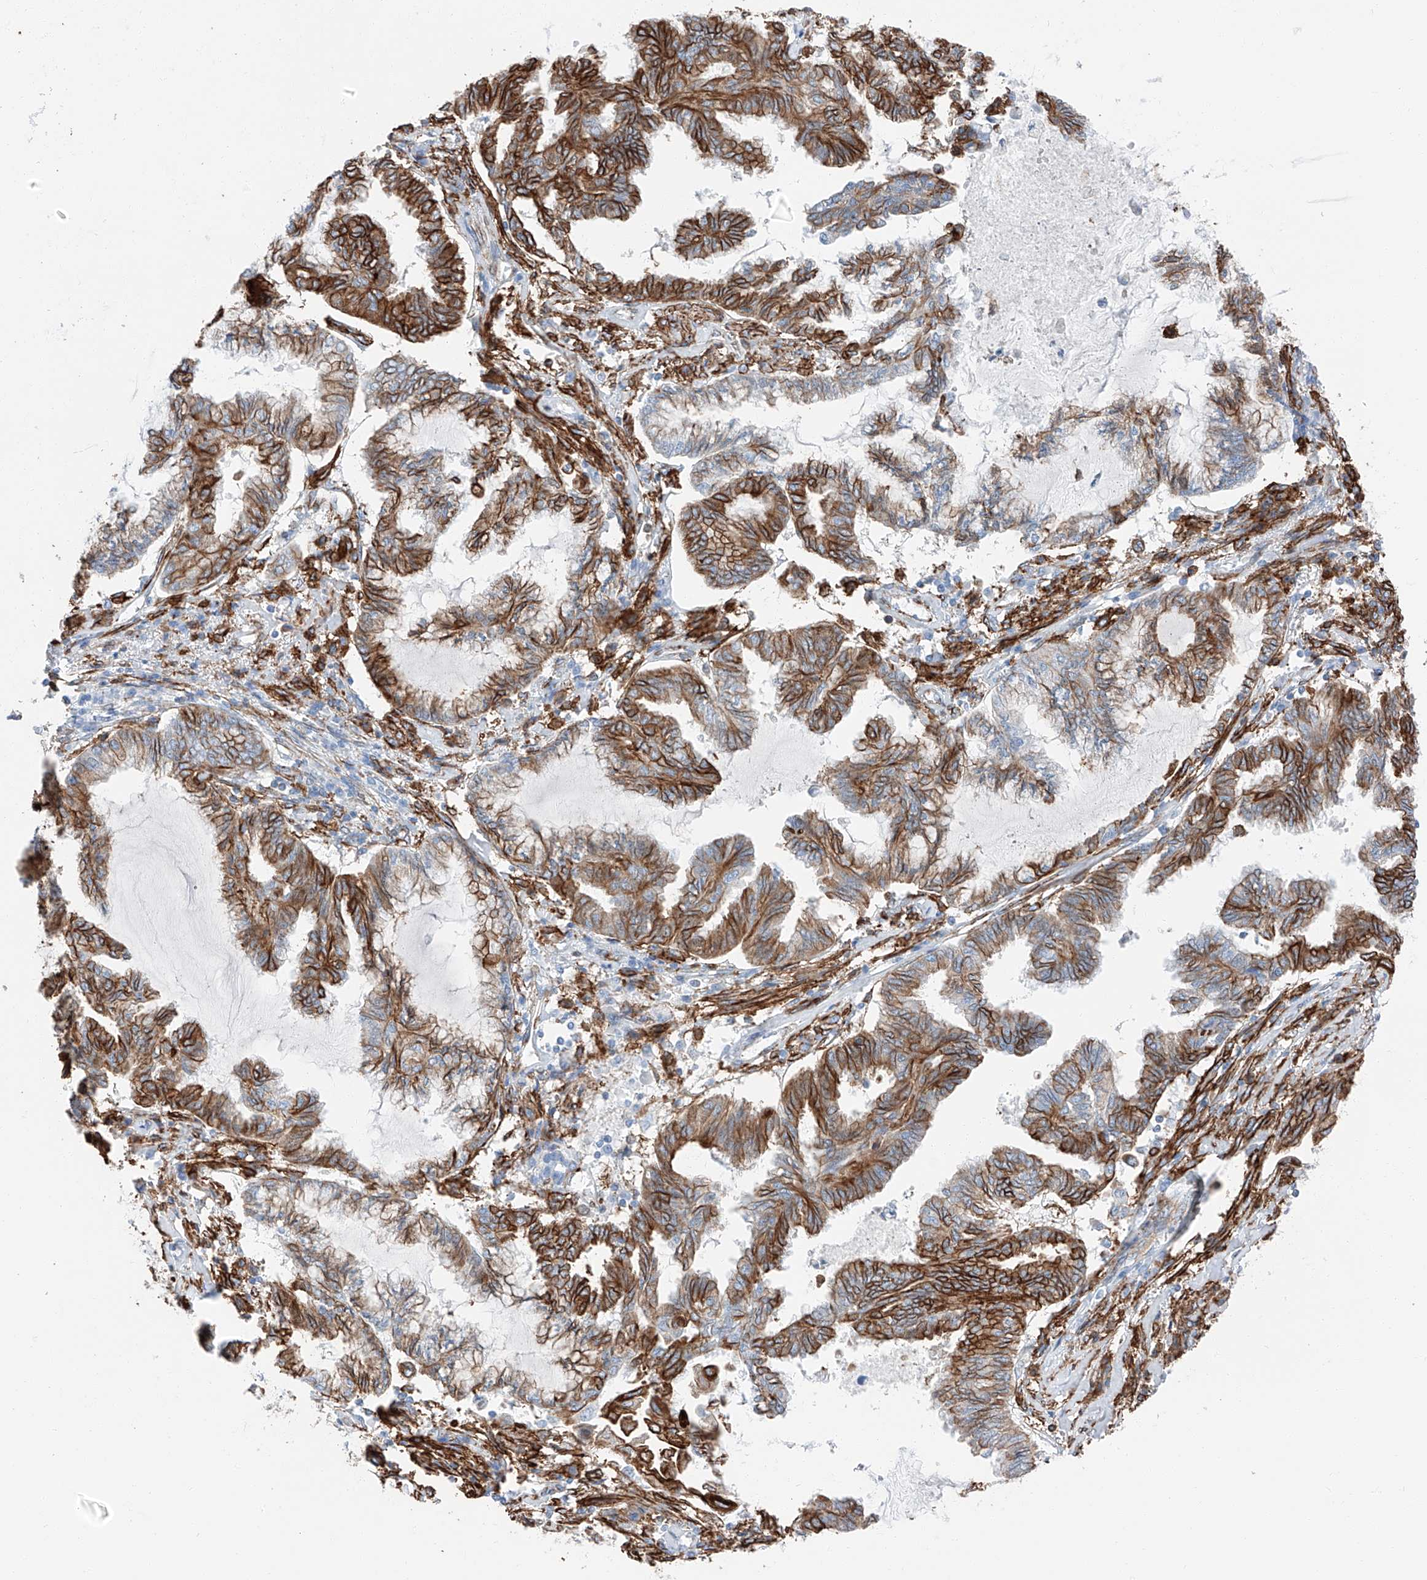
{"staining": {"intensity": "strong", "quantity": ">75%", "location": "cytoplasmic/membranous"}, "tissue": "endometrial cancer", "cell_type": "Tumor cells", "image_type": "cancer", "snomed": [{"axis": "morphology", "description": "Adenocarcinoma, NOS"}, {"axis": "topography", "description": "Endometrium"}], "caption": "Protein staining of adenocarcinoma (endometrial) tissue shows strong cytoplasmic/membranous staining in about >75% of tumor cells. The staining was performed using DAB (3,3'-diaminobenzidine) to visualize the protein expression in brown, while the nuclei were stained in blue with hematoxylin (Magnification: 20x).", "gene": "ZNF804A", "patient": {"sex": "female", "age": 86}}